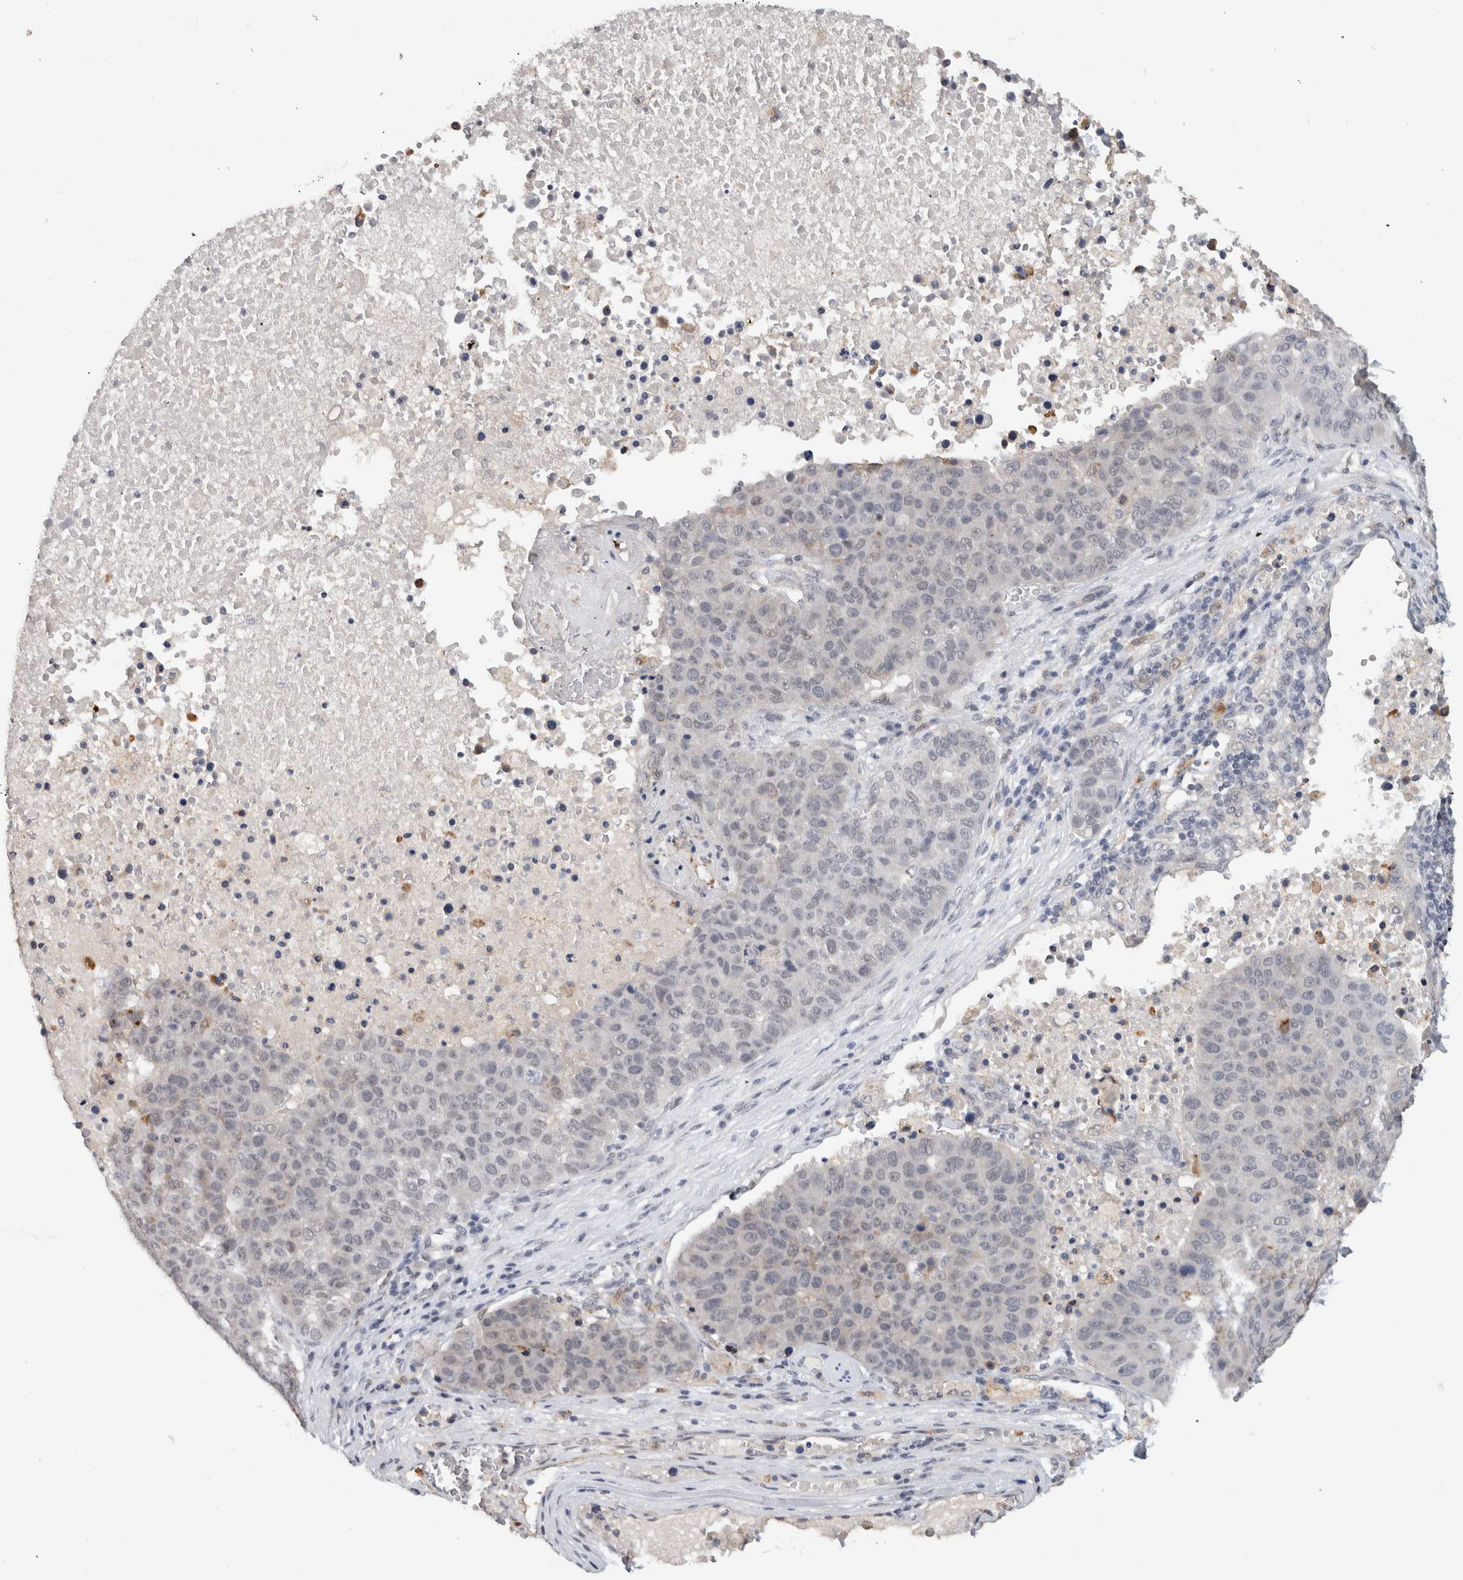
{"staining": {"intensity": "negative", "quantity": "none", "location": "none"}, "tissue": "pancreatic cancer", "cell_type": "Tumor cells", "image_type": "cancer", "snomed": [{"axis": "morphology", "description": "Adenocarcinoma, NOS"}, {"axis": "topography", "description": "Pancreas"}], "caption": "A histopathology image of human adenocarcinoma (pancreatic) is negative for staining in tumor cells.", "gene": "PRXL2A", "patient": {"sex": "female", "age": 61}}